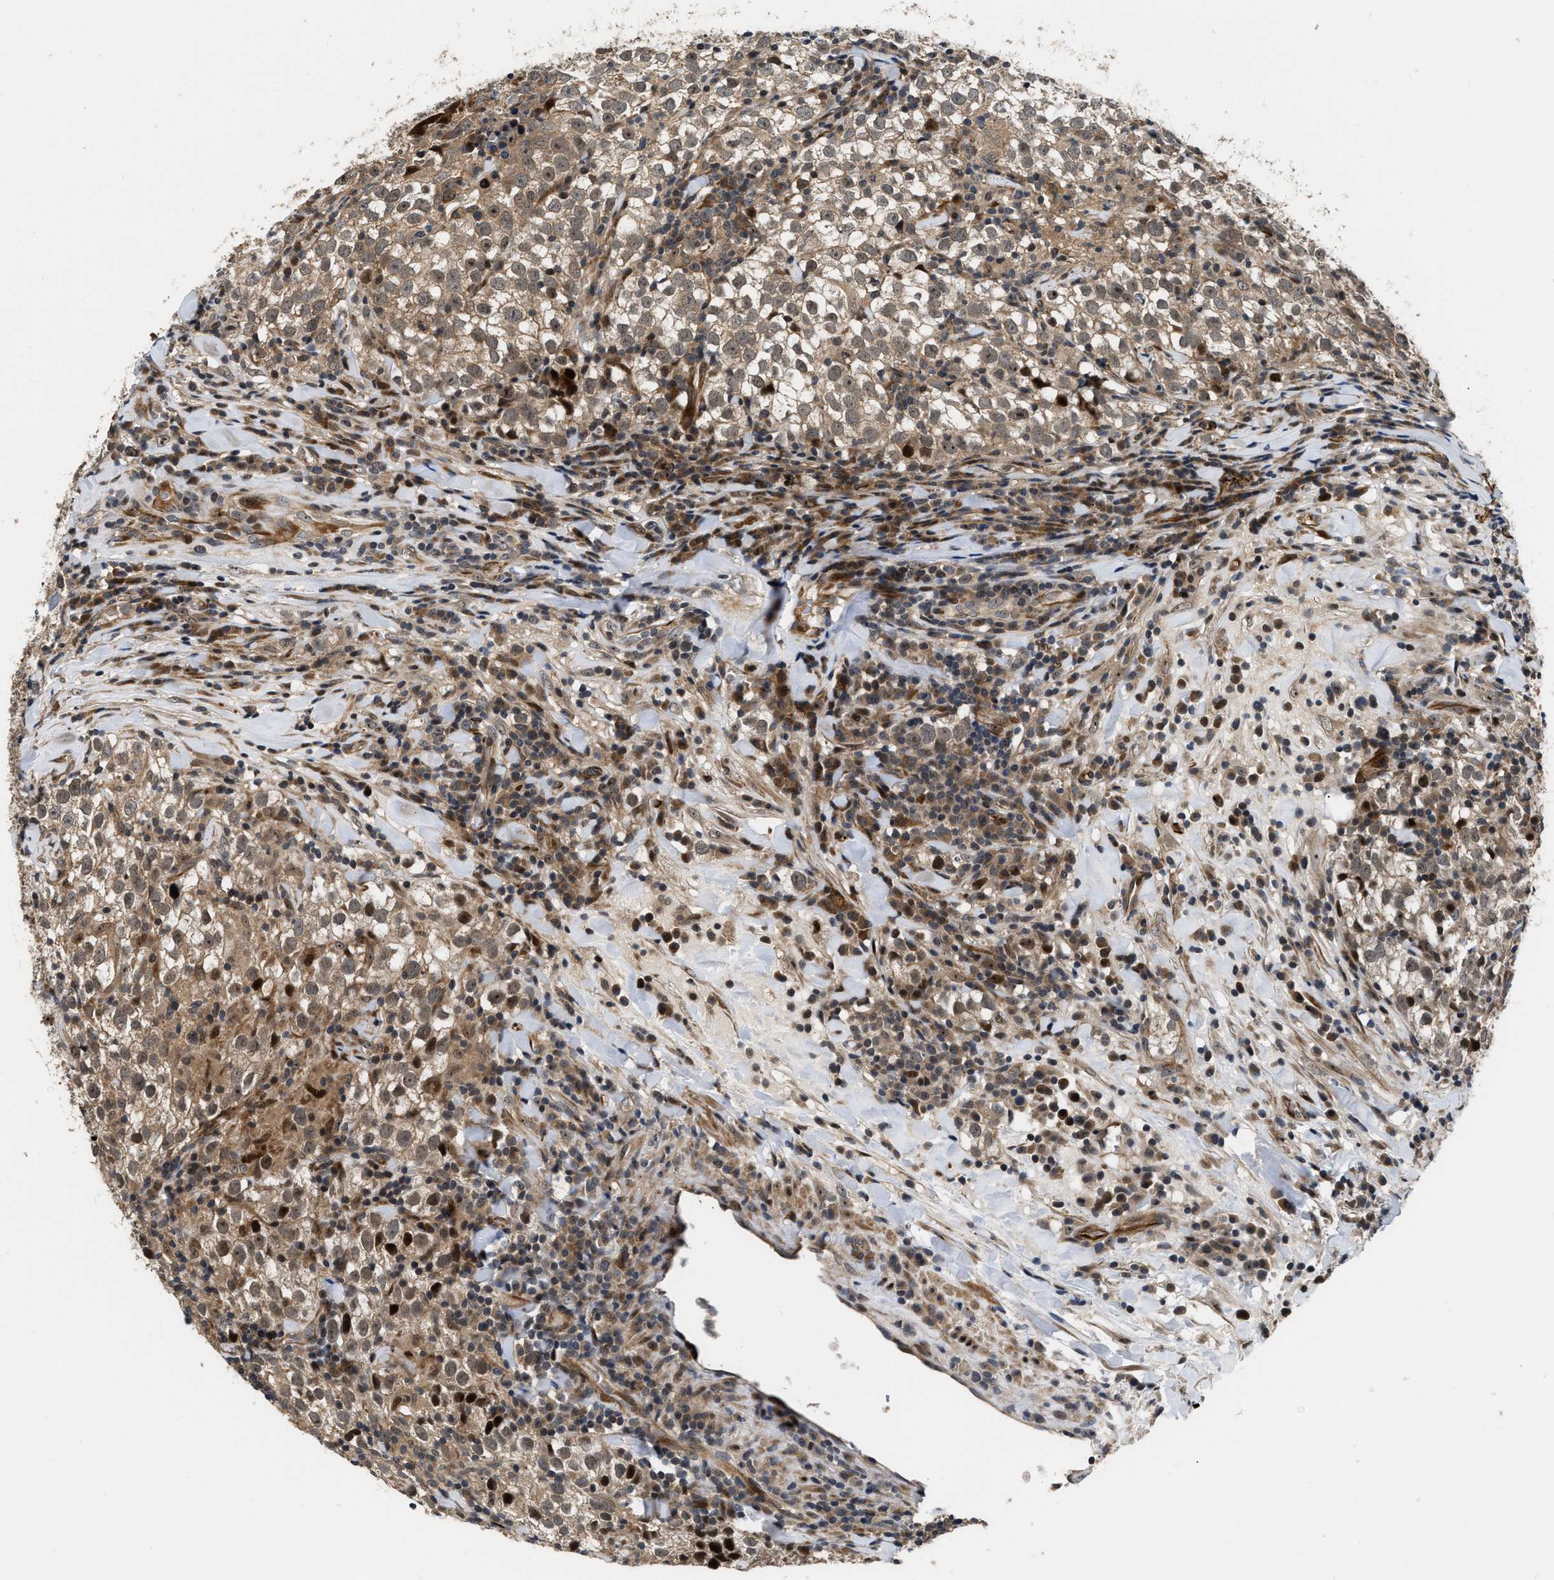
{"staining": {"intensity": "moderate", "quantity": ">75%", "location": "cytoplasmic/membranous,nuclear"}, "tissue": "testis cancer", "cell_type": "Tumor cells", "image_type": "cancer", "snomed": [{"axis": "morphology", "description": "Seminoma, NOS"}, {"axis": "morphology", "description": "Carcinoma, Embryonal, NOS"}, {"axis": "topography", "description": "Testis"}], "caption": "Human embryonal carcinoma (testis) stained with a protein marker exhibits moderate staining in tumor cells.", "gene": "ALDH3A2", "patient": {"sex": "male", "age": 36}}